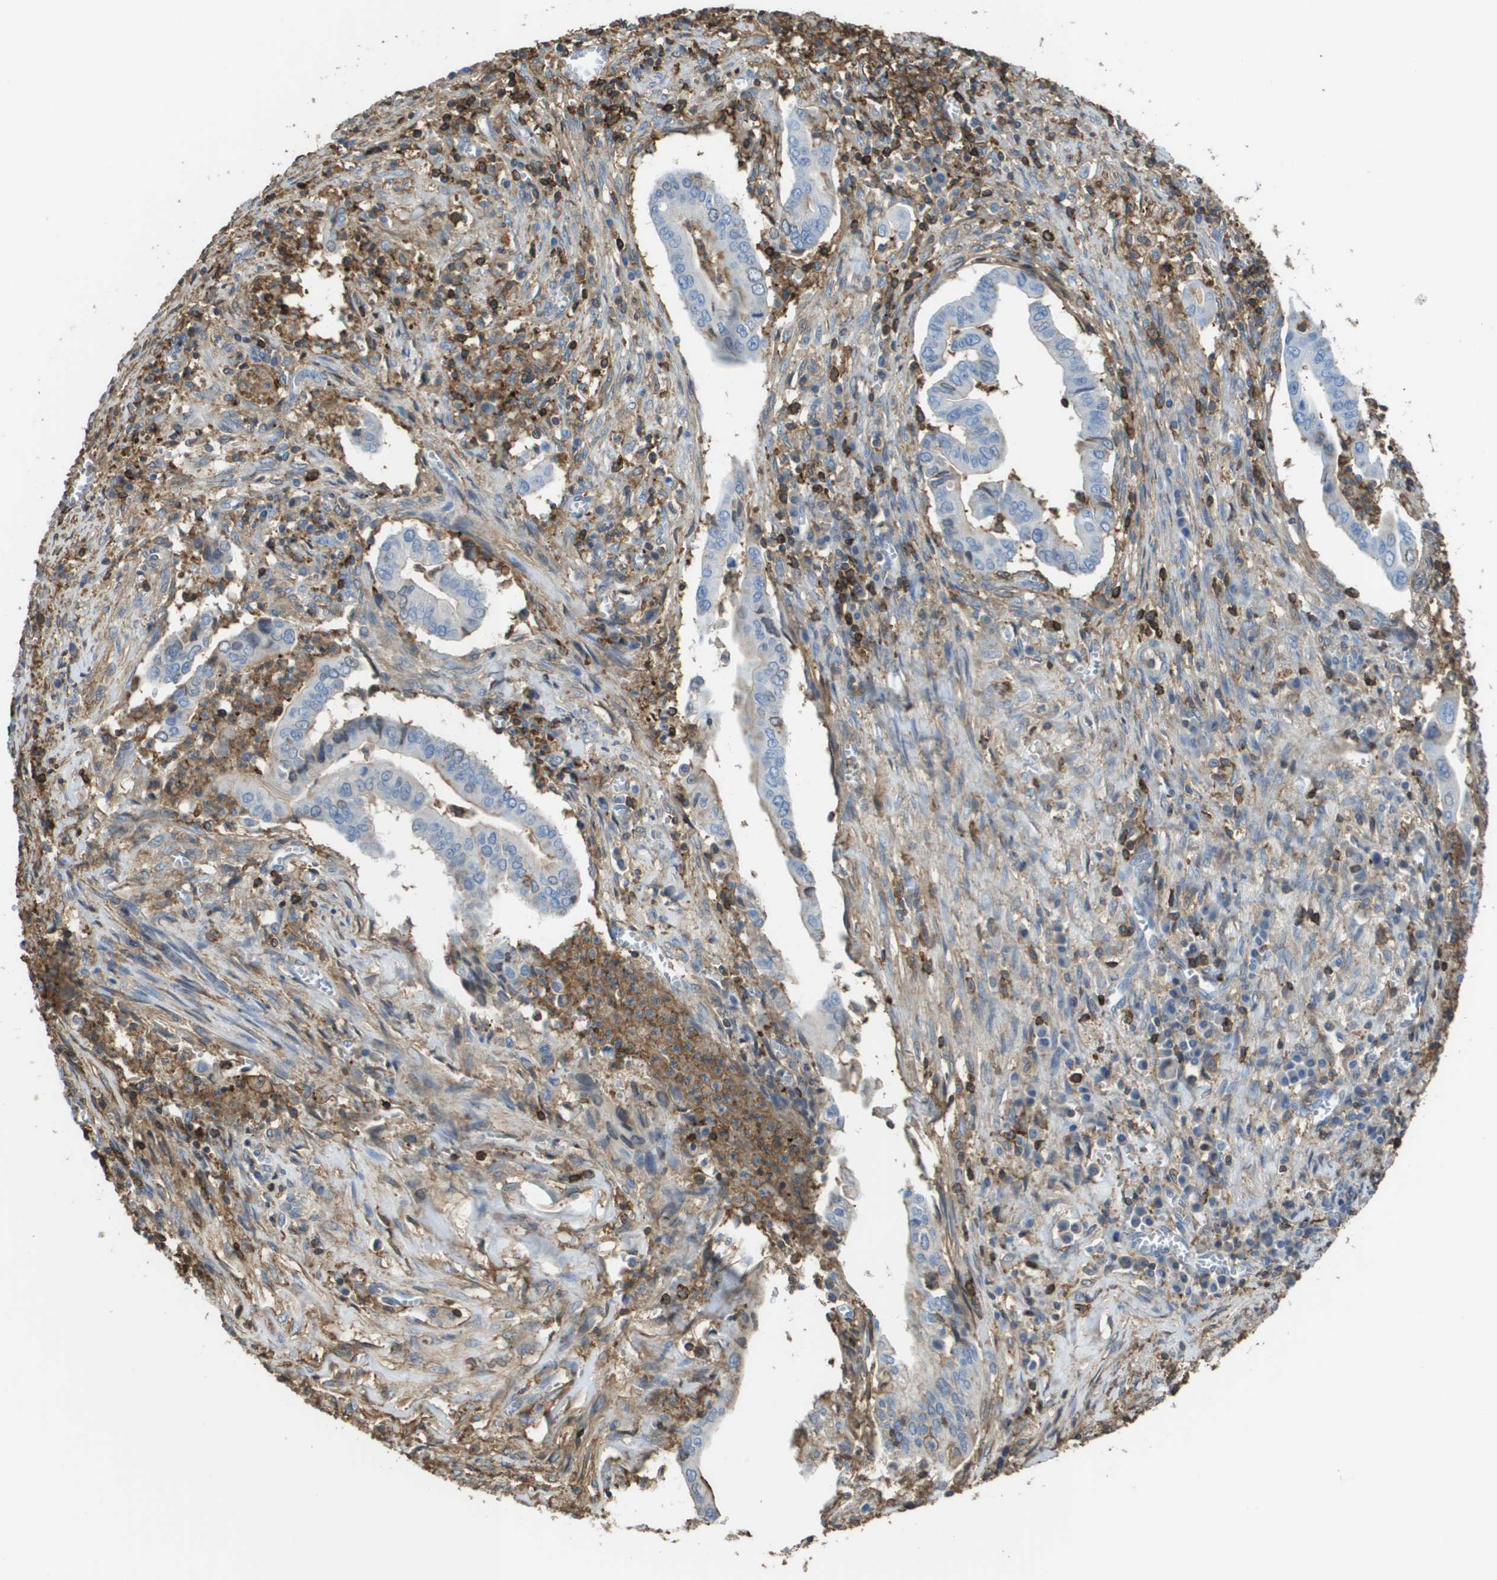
{"staining": {"intensity": "negative", "quantity": "none", "location": "none"}, "tissue": "cervical cancer", "cell_type": "Tumor cells", "image_type": "cancer", "snomed": [{"axis": "morphology", "description": "Adenocarcinoma, NOS"}, {"axis": "topography", "description": "Cervix"}], "caption": "The image shows no significant expression in tumor cells of adenocarcinoma (cervical).", "gene": "PASK", "patient": {"sex": "female", "age": 44}}